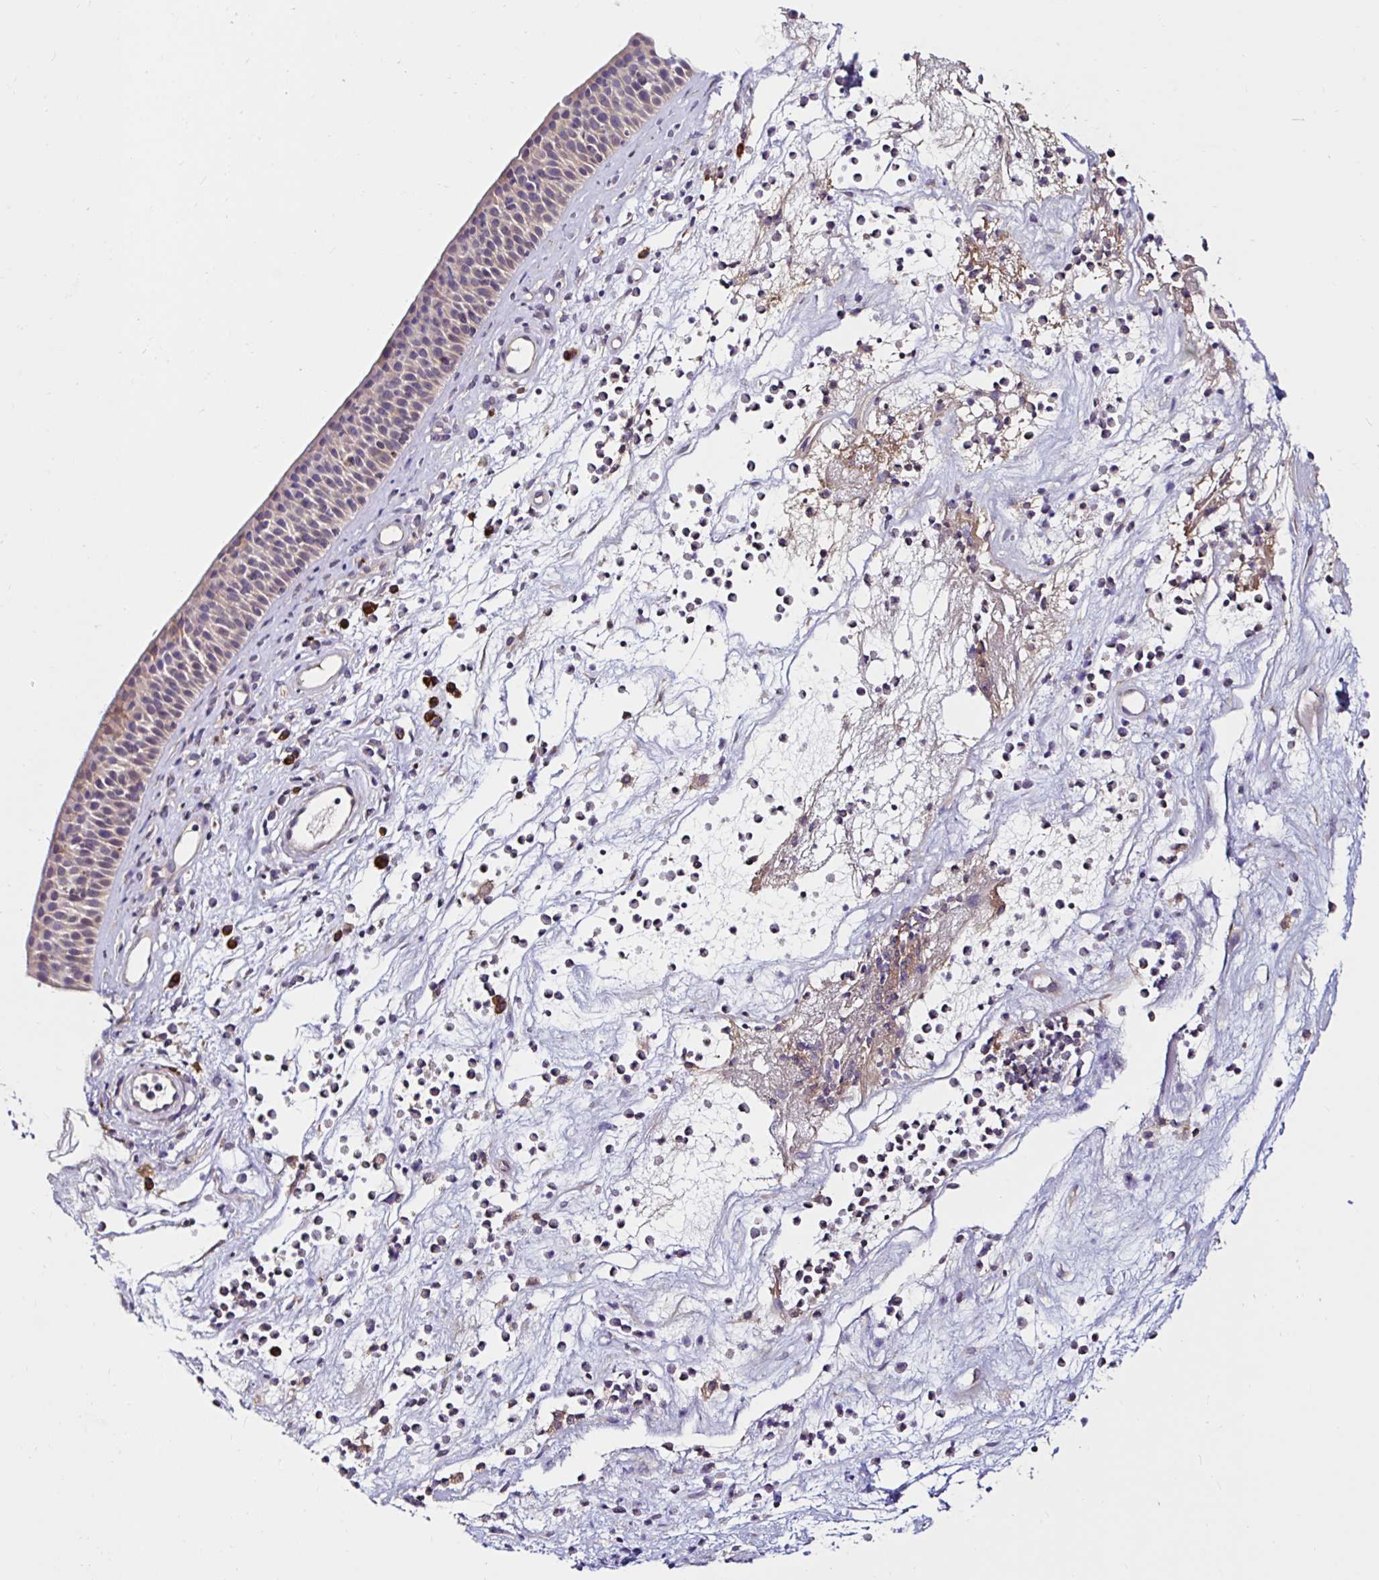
{"staining": {"intensity": "weak", "quantity": ">75%", "location": "cytoplasmic/membranous"}, "tissue": "nasopharynx", "cell_type": "Respiratory epithelial cells", "image_type": "normal", "snomed": [{"axis": "morphology", "description": "Normal tissue, NOS"}, {"axis": "topography", "description": "Nasopharynx"}], "caption": "Immunohistochemistry (IHC) image of benign nasopharynx: human nasopharynx stained using immunohistochemistry (IHC) exhibits low levels of weak protein expression localized specifically in the cytoplasmic/membranous of respiratory epithelial cells, appearing as a cytoplasmic/membranous brown color.", "gene": "VSIG2", "patient": {"sex": "male", "age": 56}}